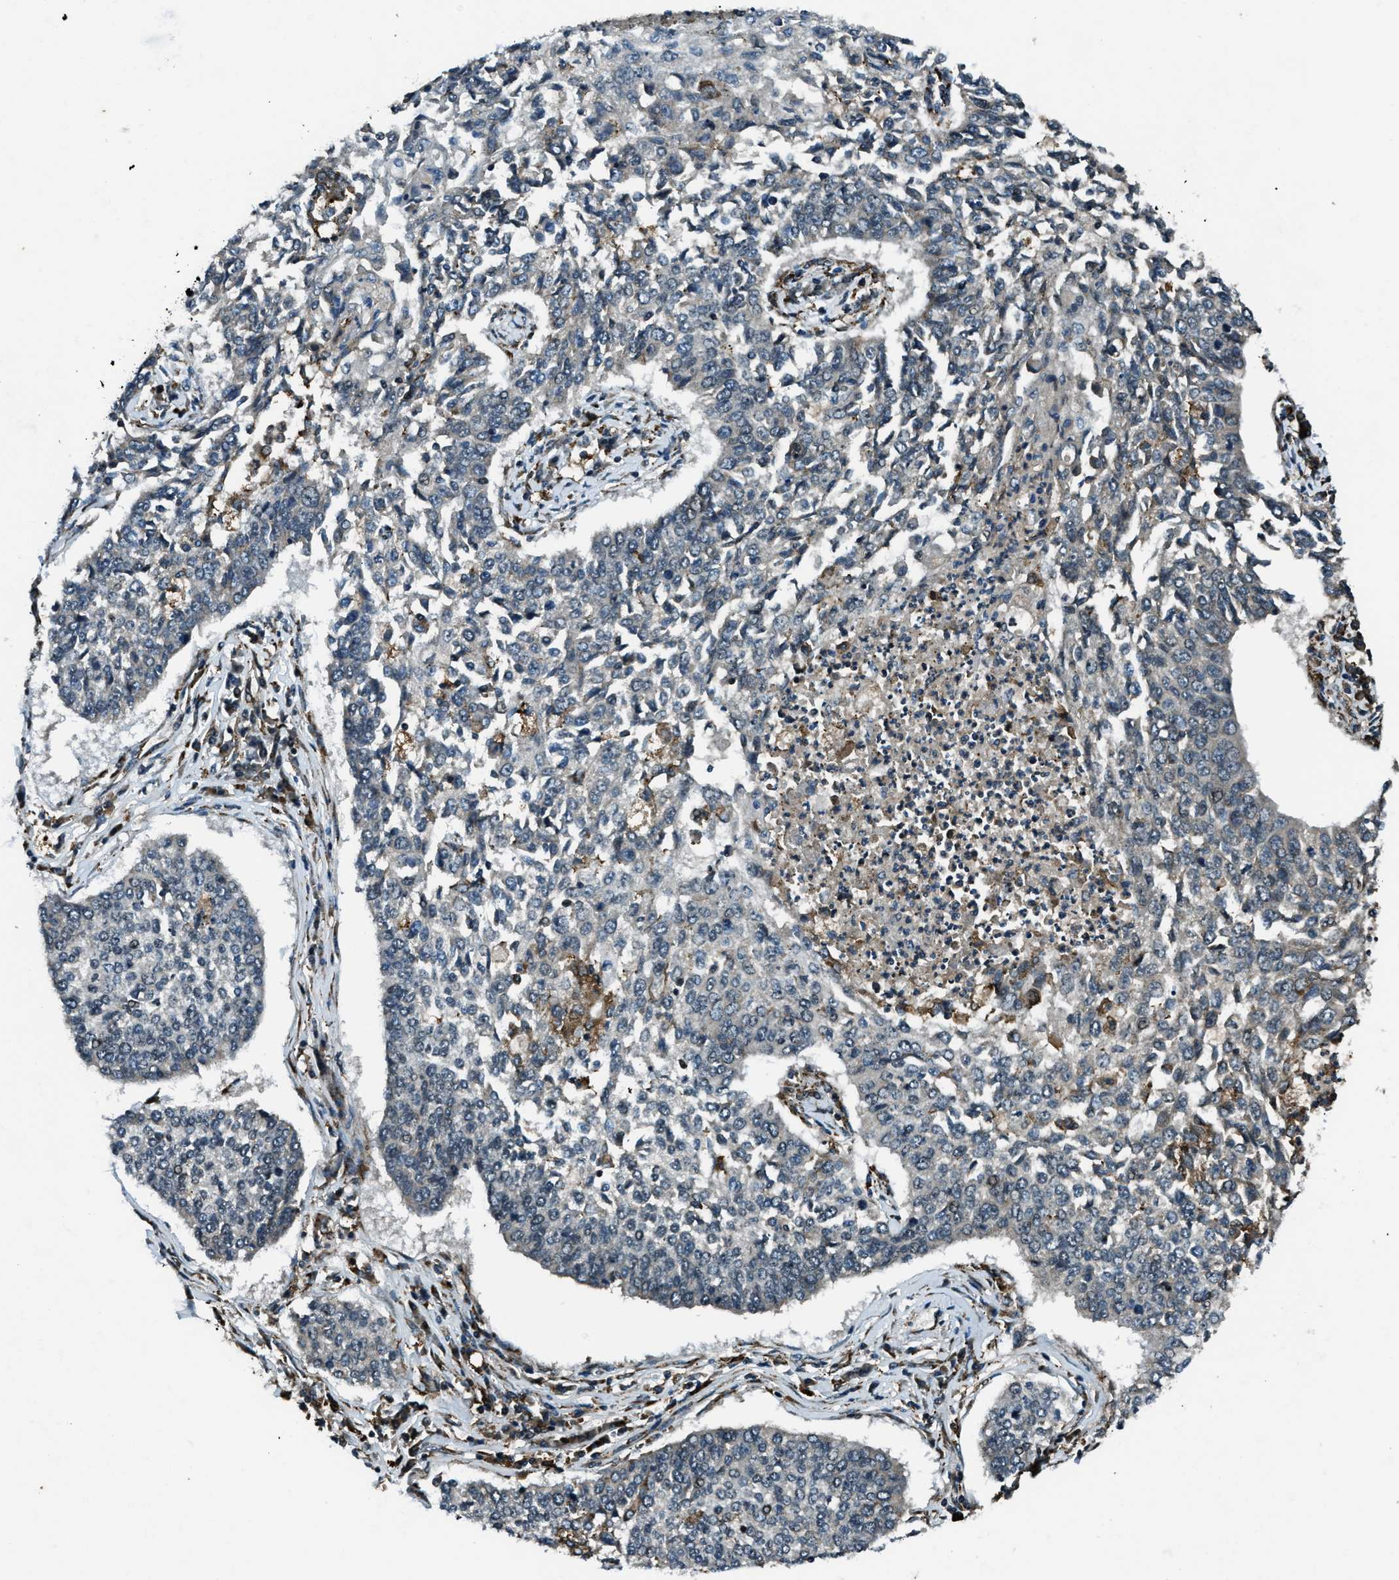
{"staining": {"intensity": "weak", "quantity": "<25%", "location": "cytoplasmic/membranous"}, "tissue": "lung cancer", "cell_type": "Tumor cells", "image_type": "cancer", "snomed": [{"axis": "morphology", "description": "Normal tissue, NOS"}, {"axis": "morphology", "description": "Squamous cell carcinoma, NOS"}, {"axis": "topography", "description": "Cartilage tissue"}, {"axis": "topography", "description": "Bronchus"}, {"axis": "topography", "description": "Lung"}], "caption": "Human lung cancer (squamous cell carcinoma) stained for a protein using immunohistochemistry (IHC) displays no positivity in tumor cells.", "gene": "ACTL9", "patient": {"sex": "female", "age": 49}}